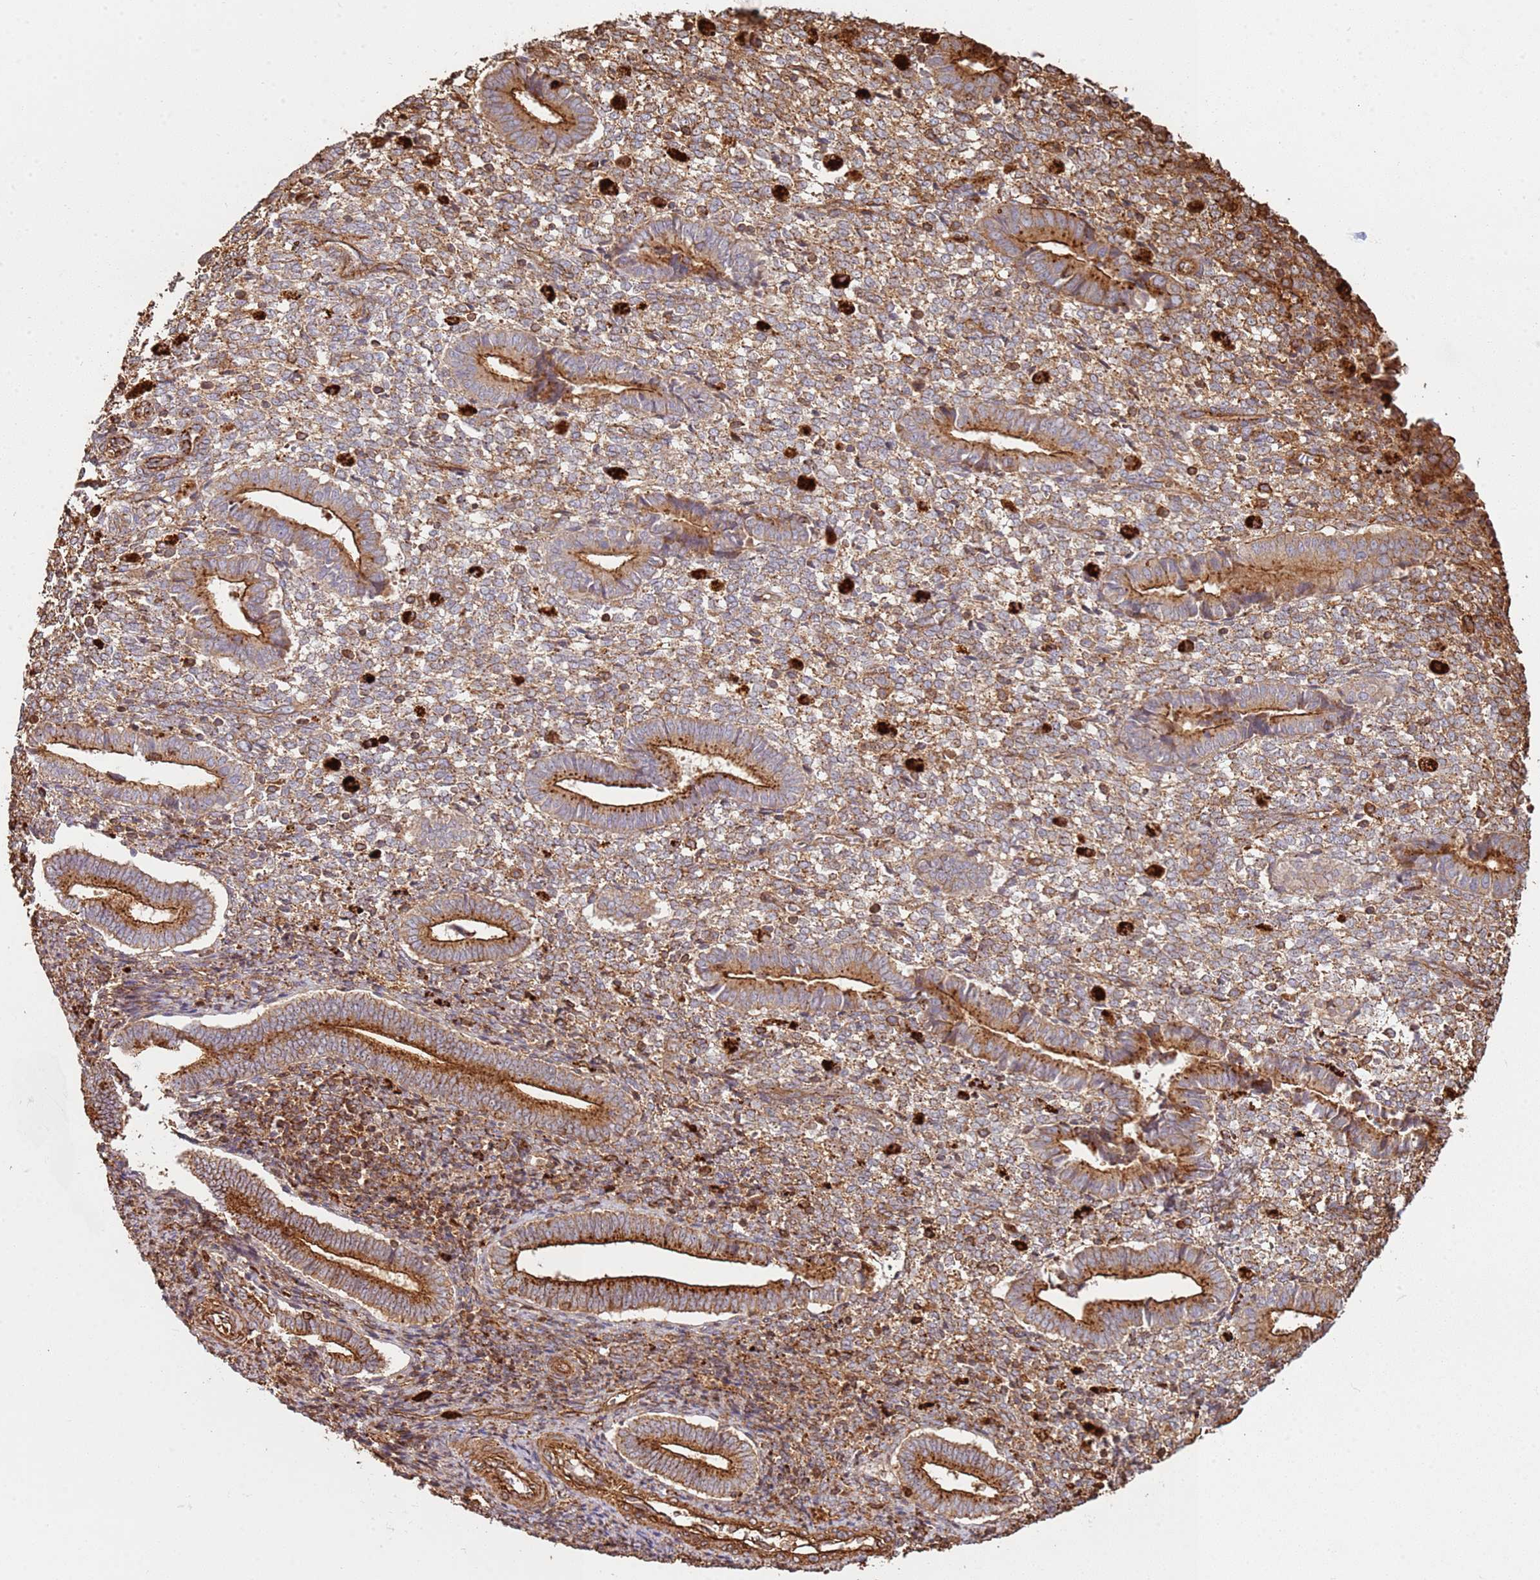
{"staining": {"intensity": "moderate", "quantity": "25%-75%", "location": "cytoplasmic/membranous"}, "tissue": "endometrium", "cell_type": "Cells in endometrial stroma", "image_type": "normal", "snomed": [{"axis": "morphology", "description": "Normal tissue, NOS"}, {"axis": "topography", "description": "Other"}, {"axis": "topography", "description": "Endometrium"}], "caption": "A brown stain highlights moderate cytoplasmic/membranous expression of a protein in cells in endometrial stroma of unremarkable human endometrium.", "gene": "NDUFAF4", "patient": {"sex": "female", "age": 44}}